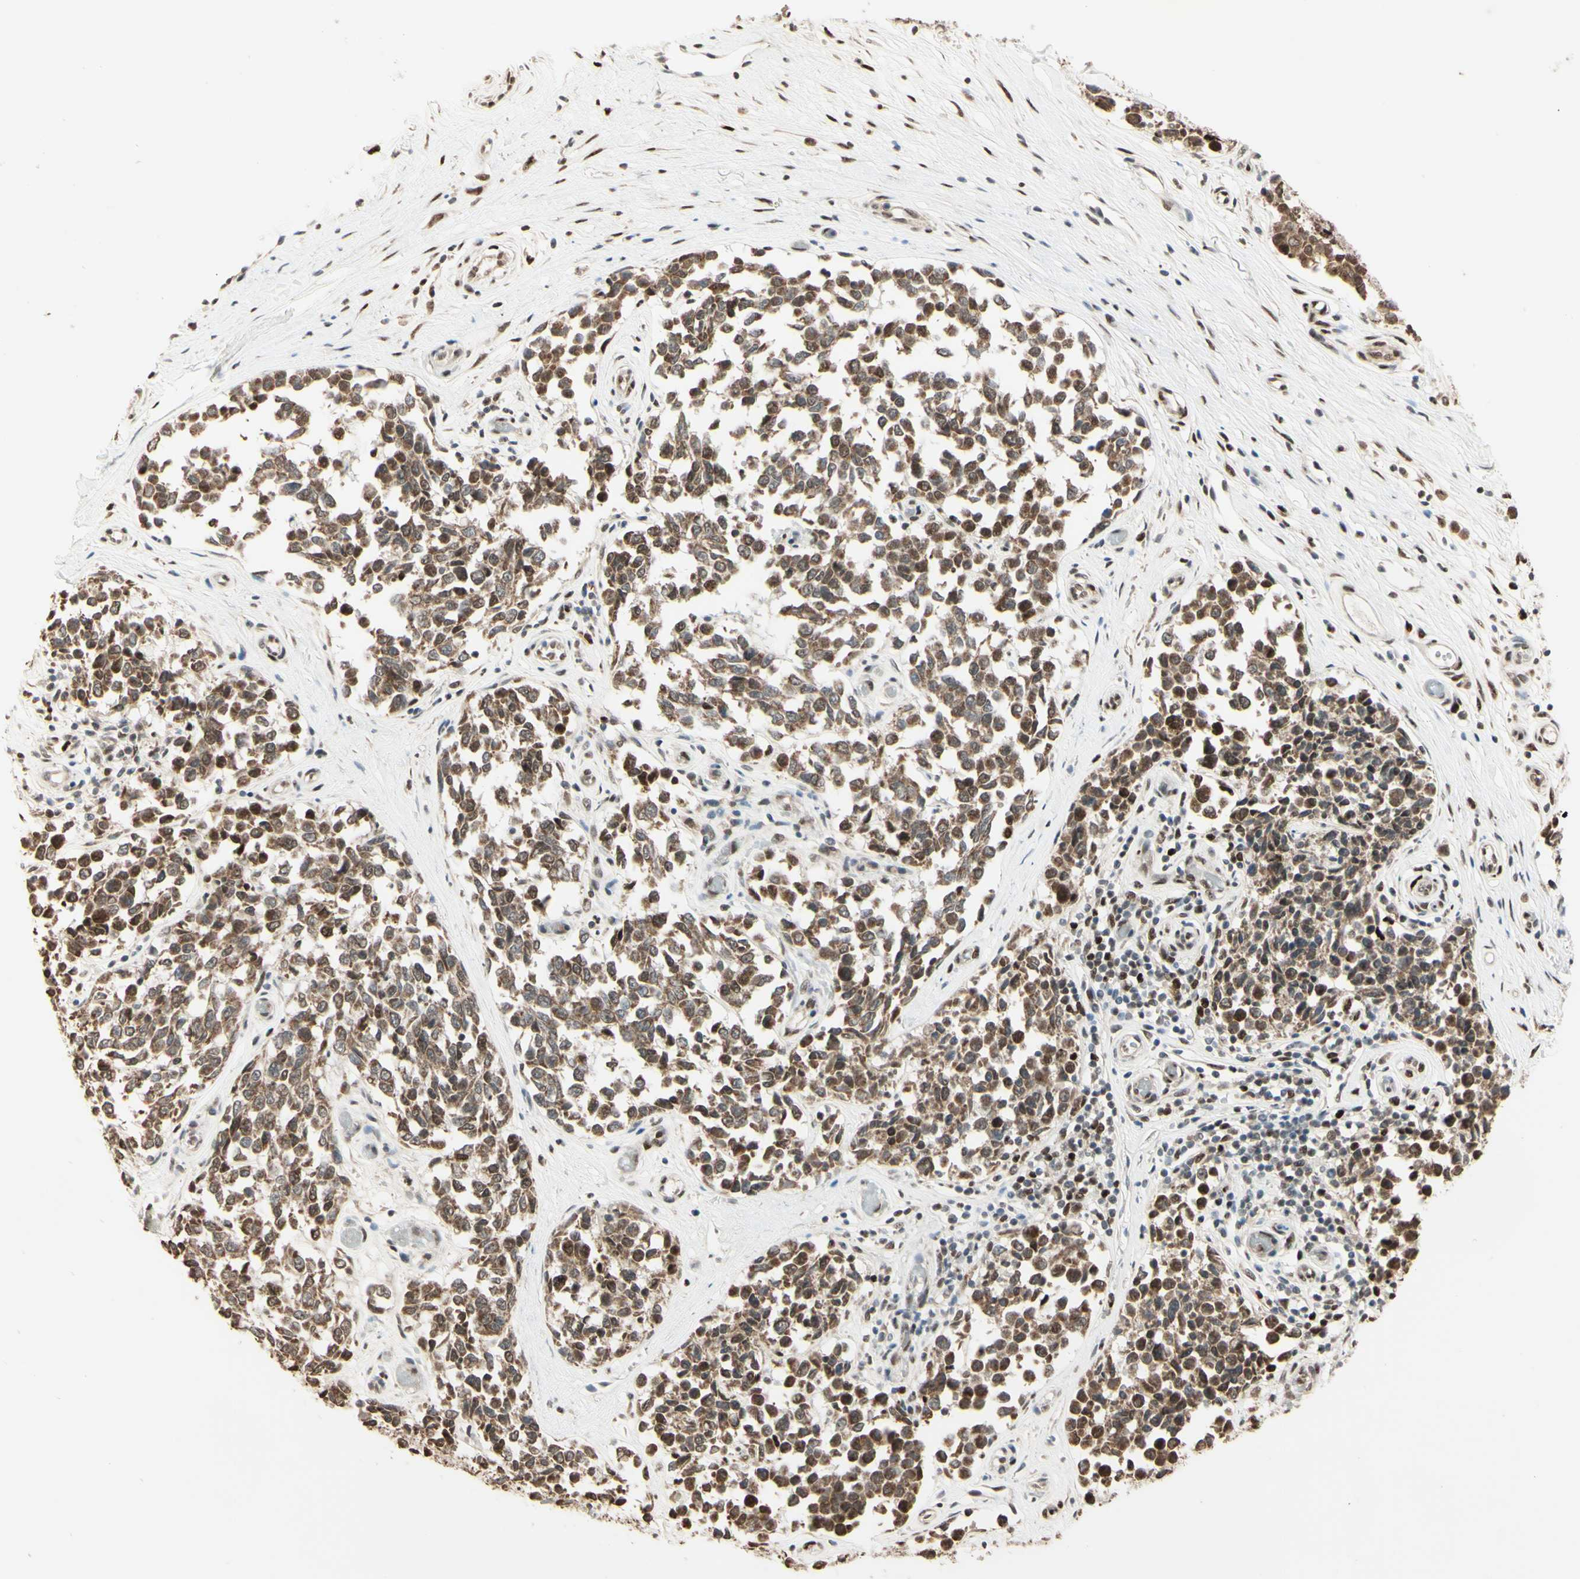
{"staining": {"intensity": "moderate", "quantity": ">75%", "location": "cytoplasmic/membranous,nuclear"}, "tissue": "melanoma", "cell_type": "Tumor cells", "image_type": "cancer", "snomed": [{"axis": "morphology", "description": "Malignant melanoma, NOS"}, {"axis": "topography", "description": "Skin"}], "caption": "Moderate cytoplasmic/membranous and nuclear protein expression is appreciated in about >75% of tumor cells in malignant melanoma.", "gene": "NR3C1", "patient": {"sex": "female", "age": 64}}